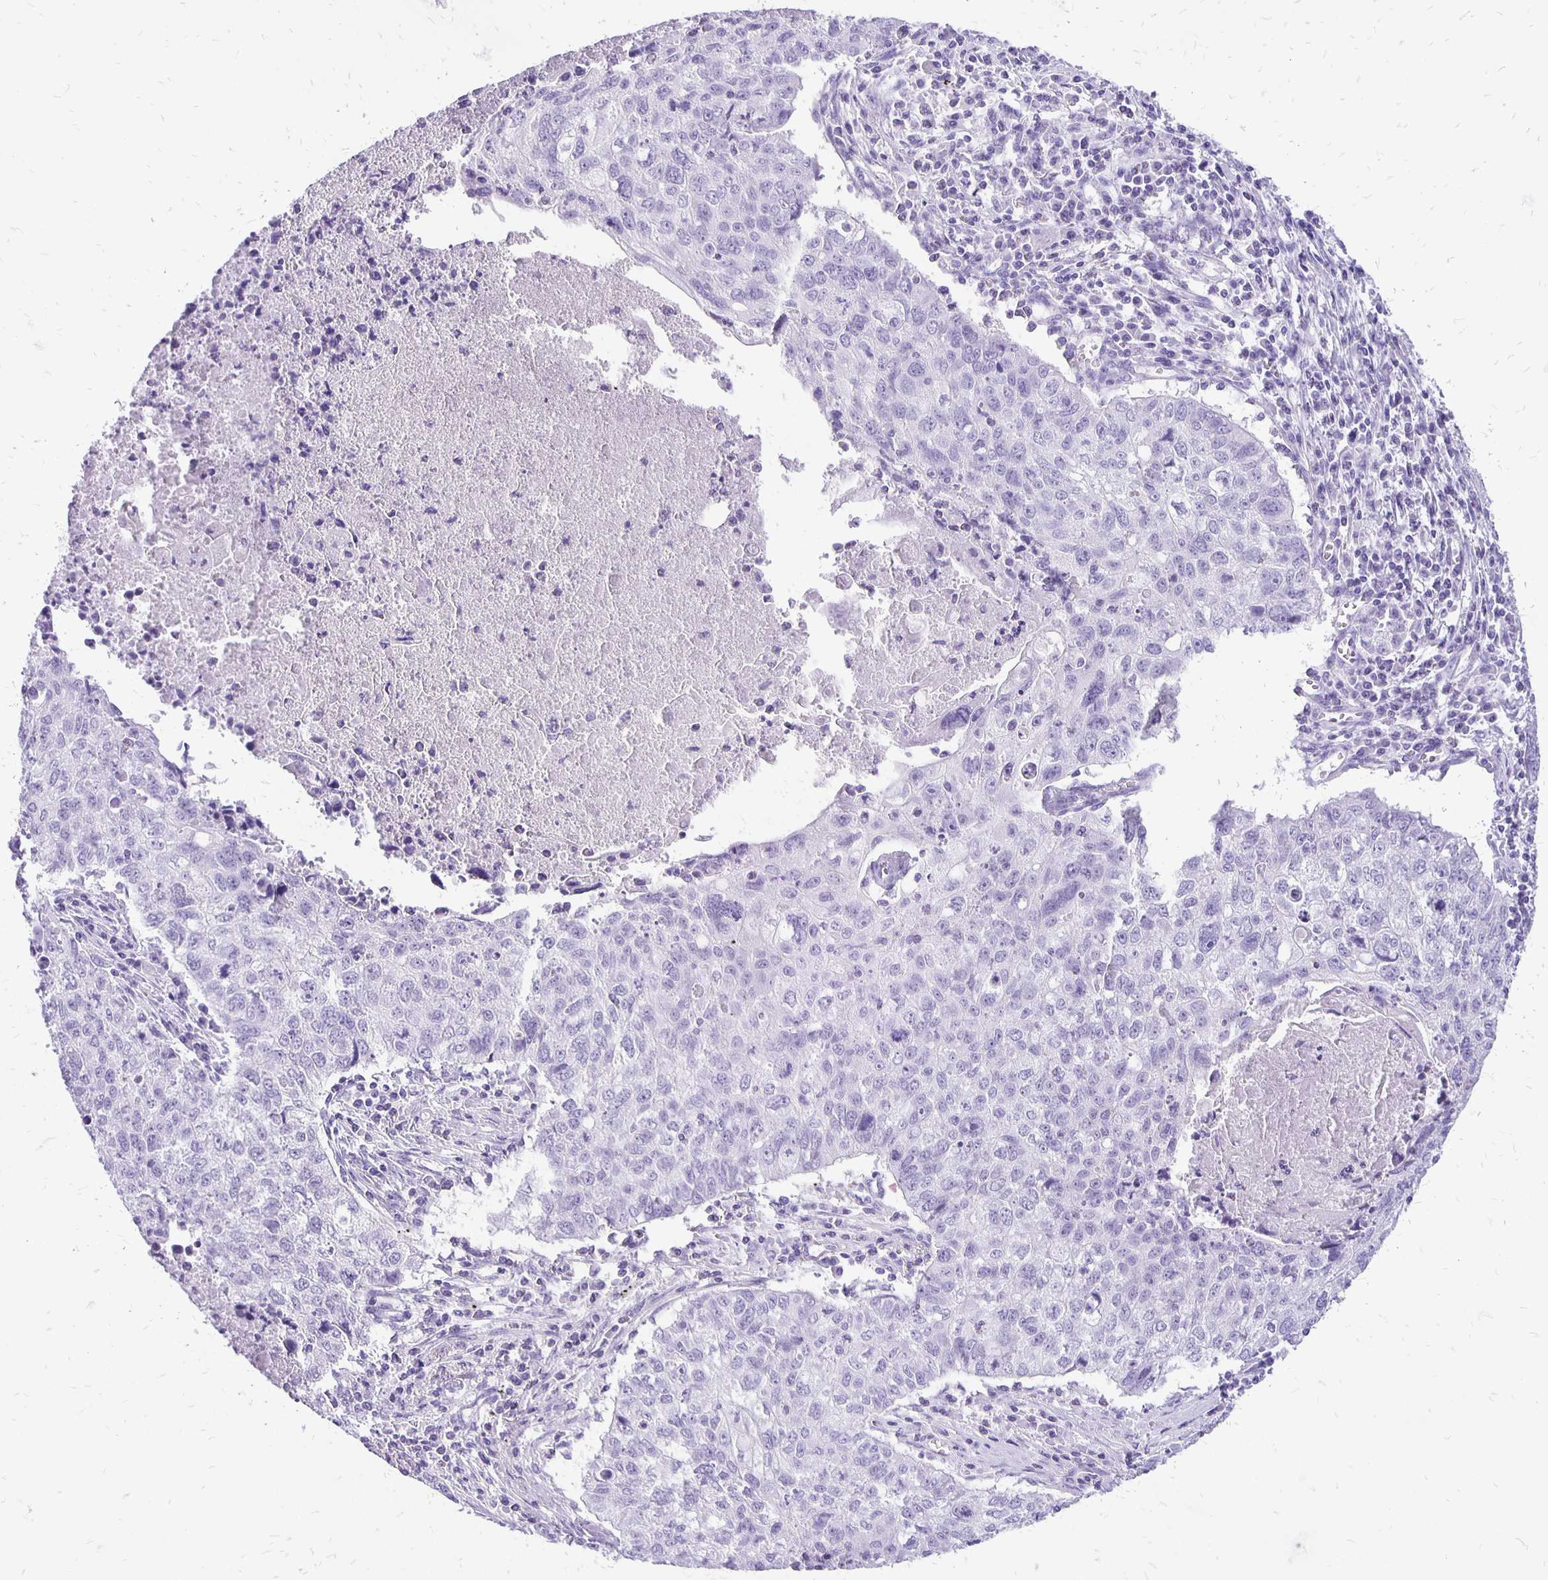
{"staining": {"intensity": "negative", "quantity": "none", "location": "none"}, "tissue": "lung cancer", "cell_type": "Tumor cells", "image_type": "cancer", "snomed": [{"axis": "morphology", "description": "Normal morphology"}, {"axis": "morphology", "description": "Aneuploidy"}, {"axis": "morphology", "description": "Squamous cell carcinoma, NOS"}, {"axis": "topography", "description": "Lymph node"}, {"axis": "topography", "description": "Lung"}], "caption": "This image is of lung cancer stained with IHC to label a protein in brown with the nuclei are counter-stained blue. There is no expression in tumor cells.", "gene": "ANKRD45", "patient": {"sex": "female", "age": 76}}